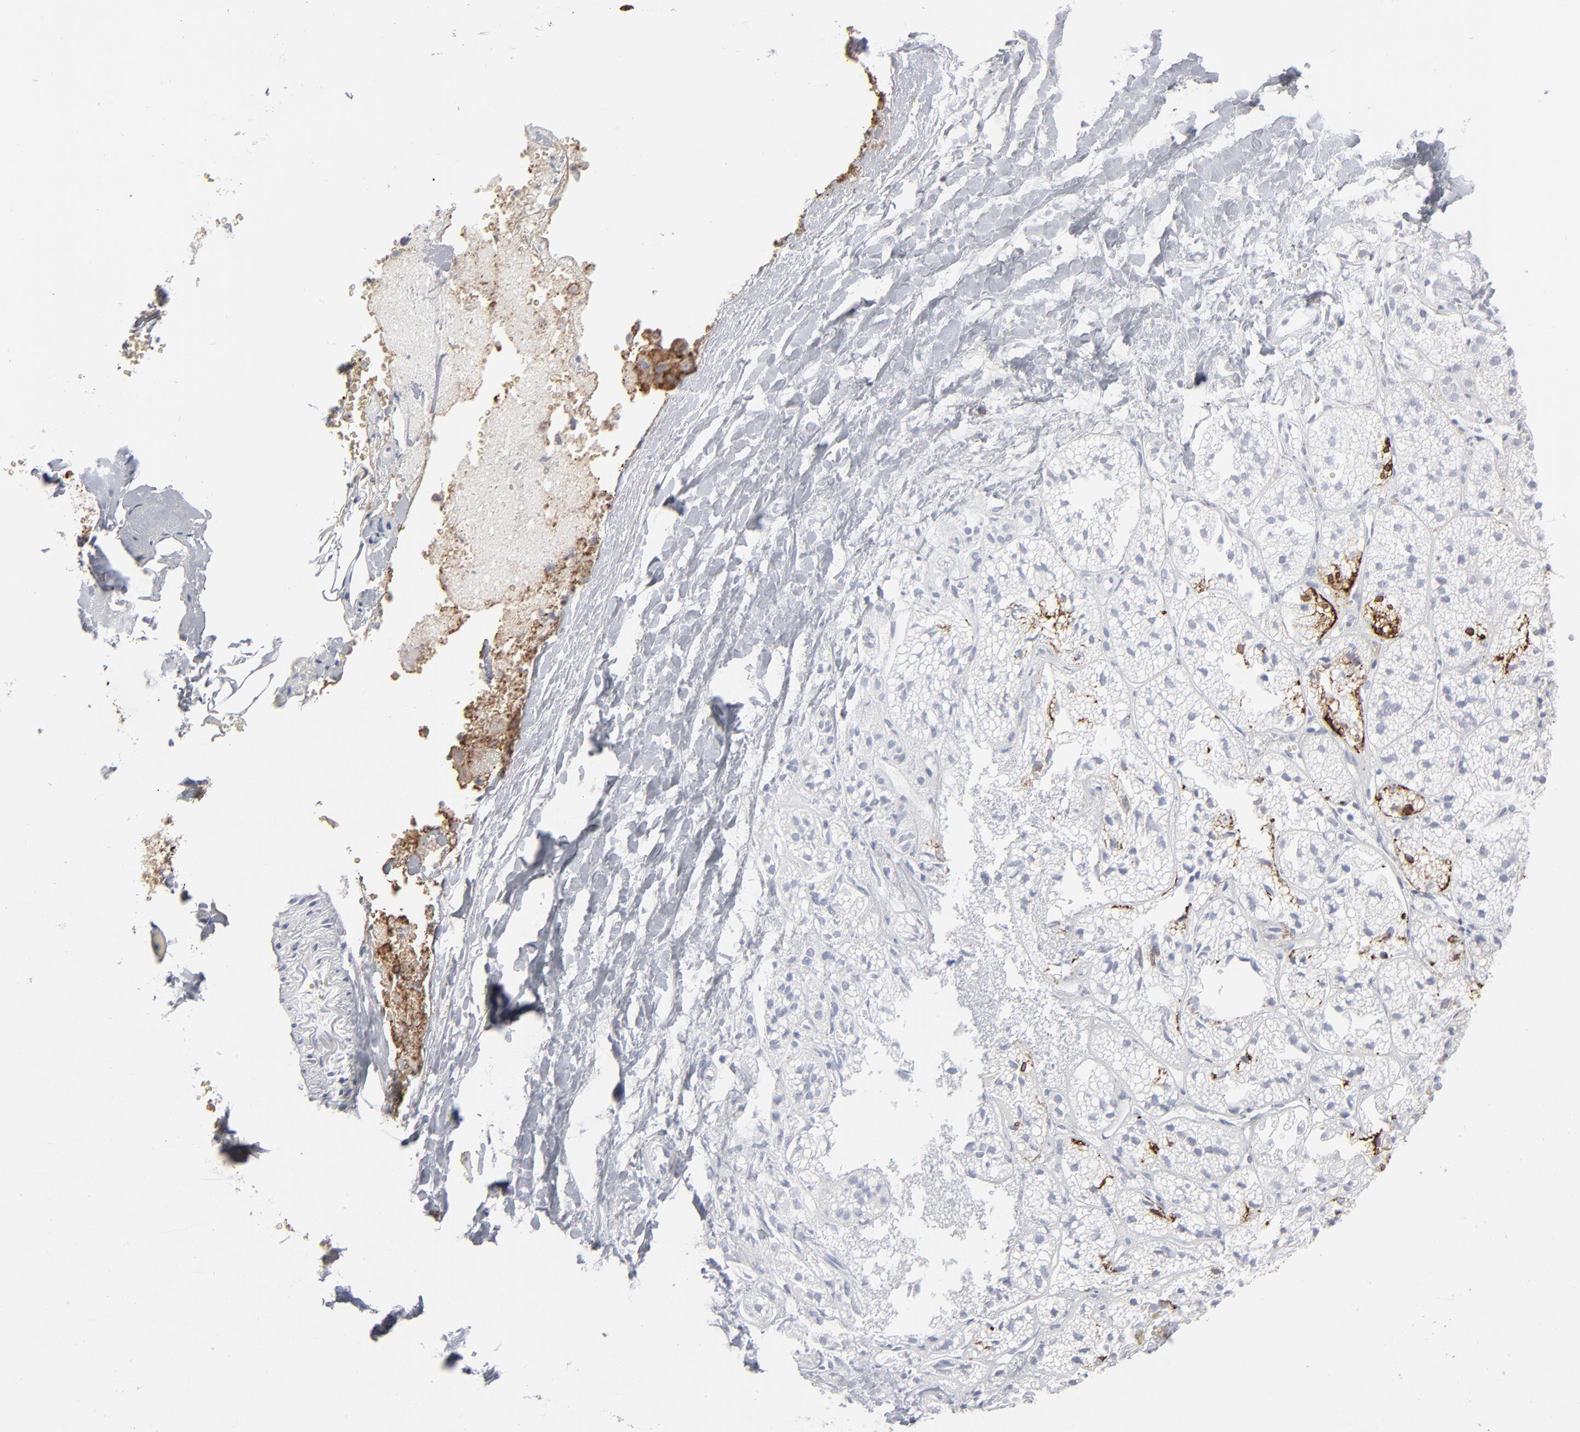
{"staining": {"intensity": "moderate", "quantity": "25%-75%", "location": "cytoplasmic/membranous"}, "tissue": "adrenal gland", "cell_type": "Glandular cells", "image_type": "normal", "snomed": [{"axis": "morphology", "description": "Normal tissue, NOS"}, {"axis": "topography", "description": "Adrenal gland"}], "caption": "IHC histopathology image of benign adrenal gland: adrenal gland stained using immunohistochemistry displays medium levels of moderate protein expression localized specifically in the cytoplasmic/membranous of glandular cells, appearing as a cytoplasmic/membranous brown color.", "gene": "ANXA5", "patient": {"sex": "female", "age": 71}}